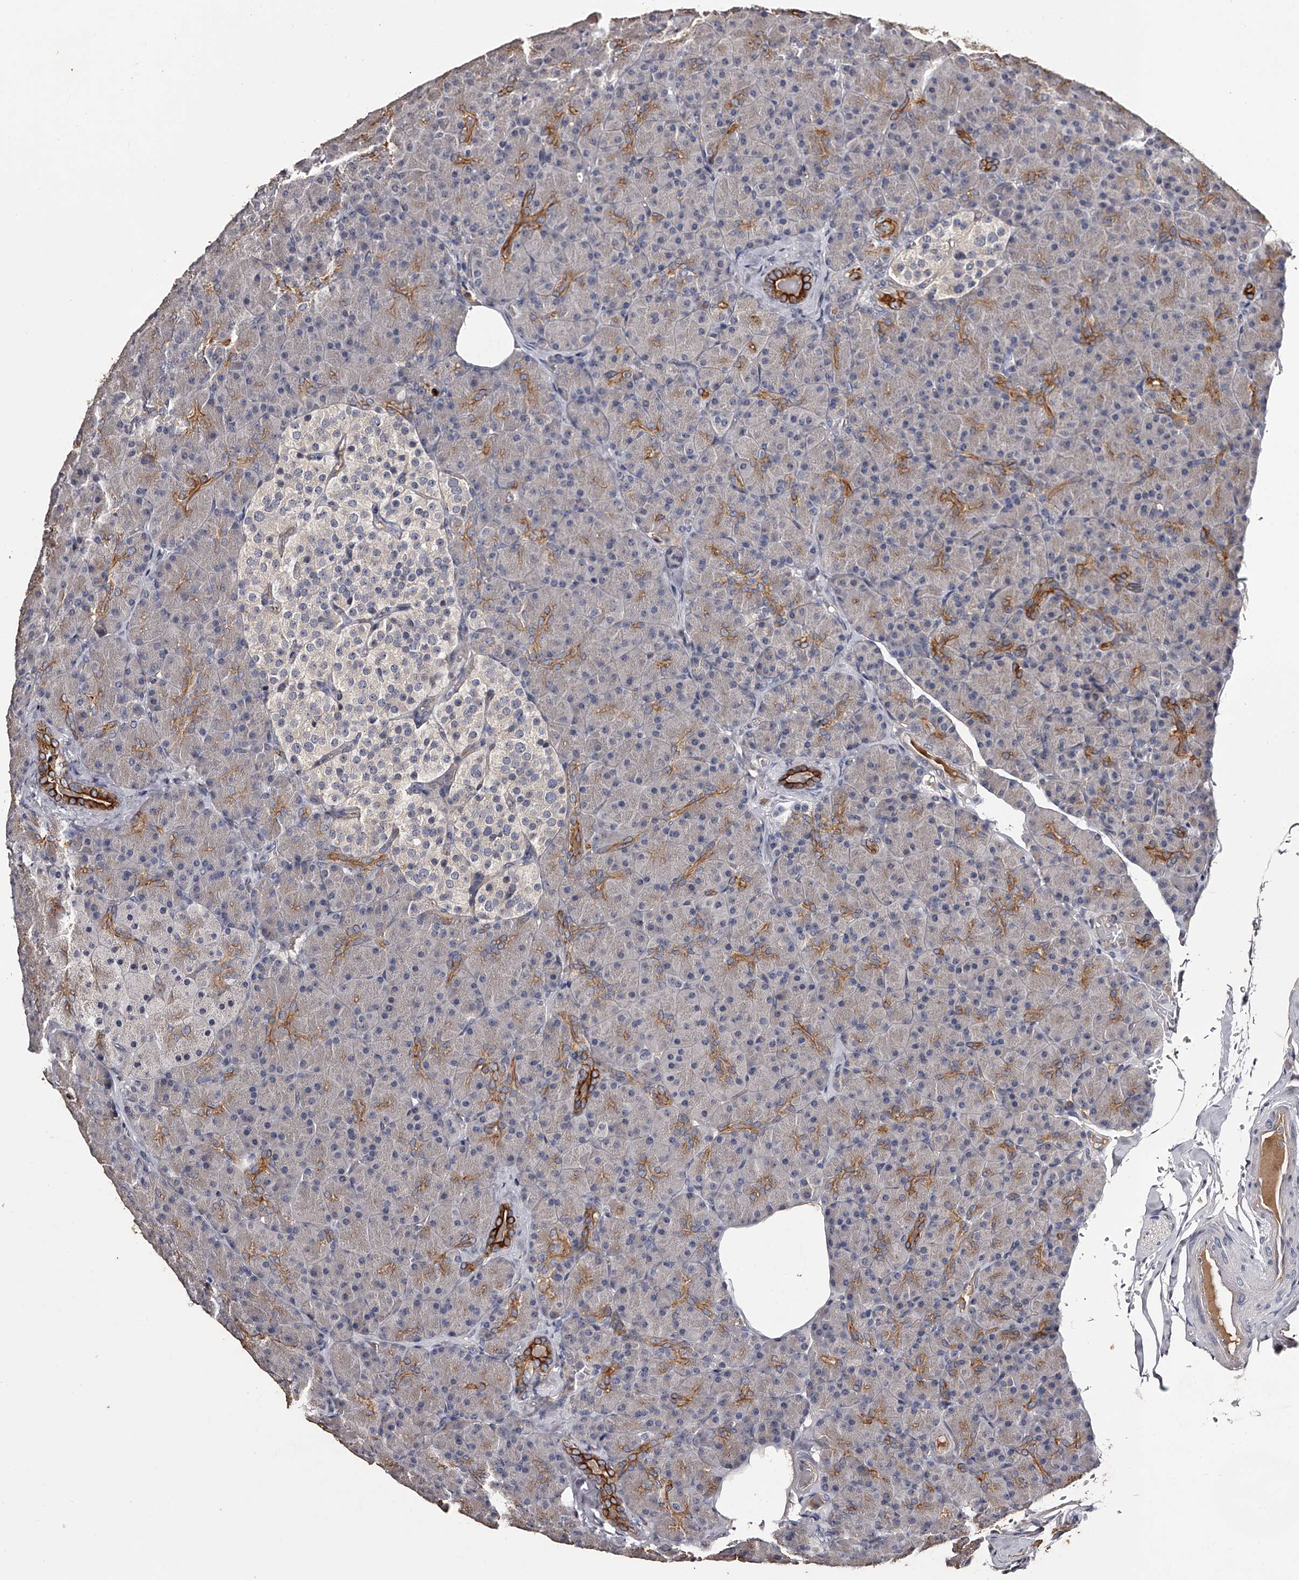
{"staining": {"intensity": "strong", "quantity": "<25%", "location": "cytoplasmic/membranous"}, "tissue": "pancreas", "cell_type": "Exocrine glandular cells", "image_type": "normal", "snomed": [{"axis": "morphology", "description": "Normal tissue, NOS"}, {"axis": "topography", "description": "Pancreas"}], "caption": "Protein analysis of benign pancreas demonstrates strong cytoplasmic/membranous staining in about <25% of exocrine glandular cells.", "gene": "MDN1", "patient": {"sex": "female", "age": 43}}